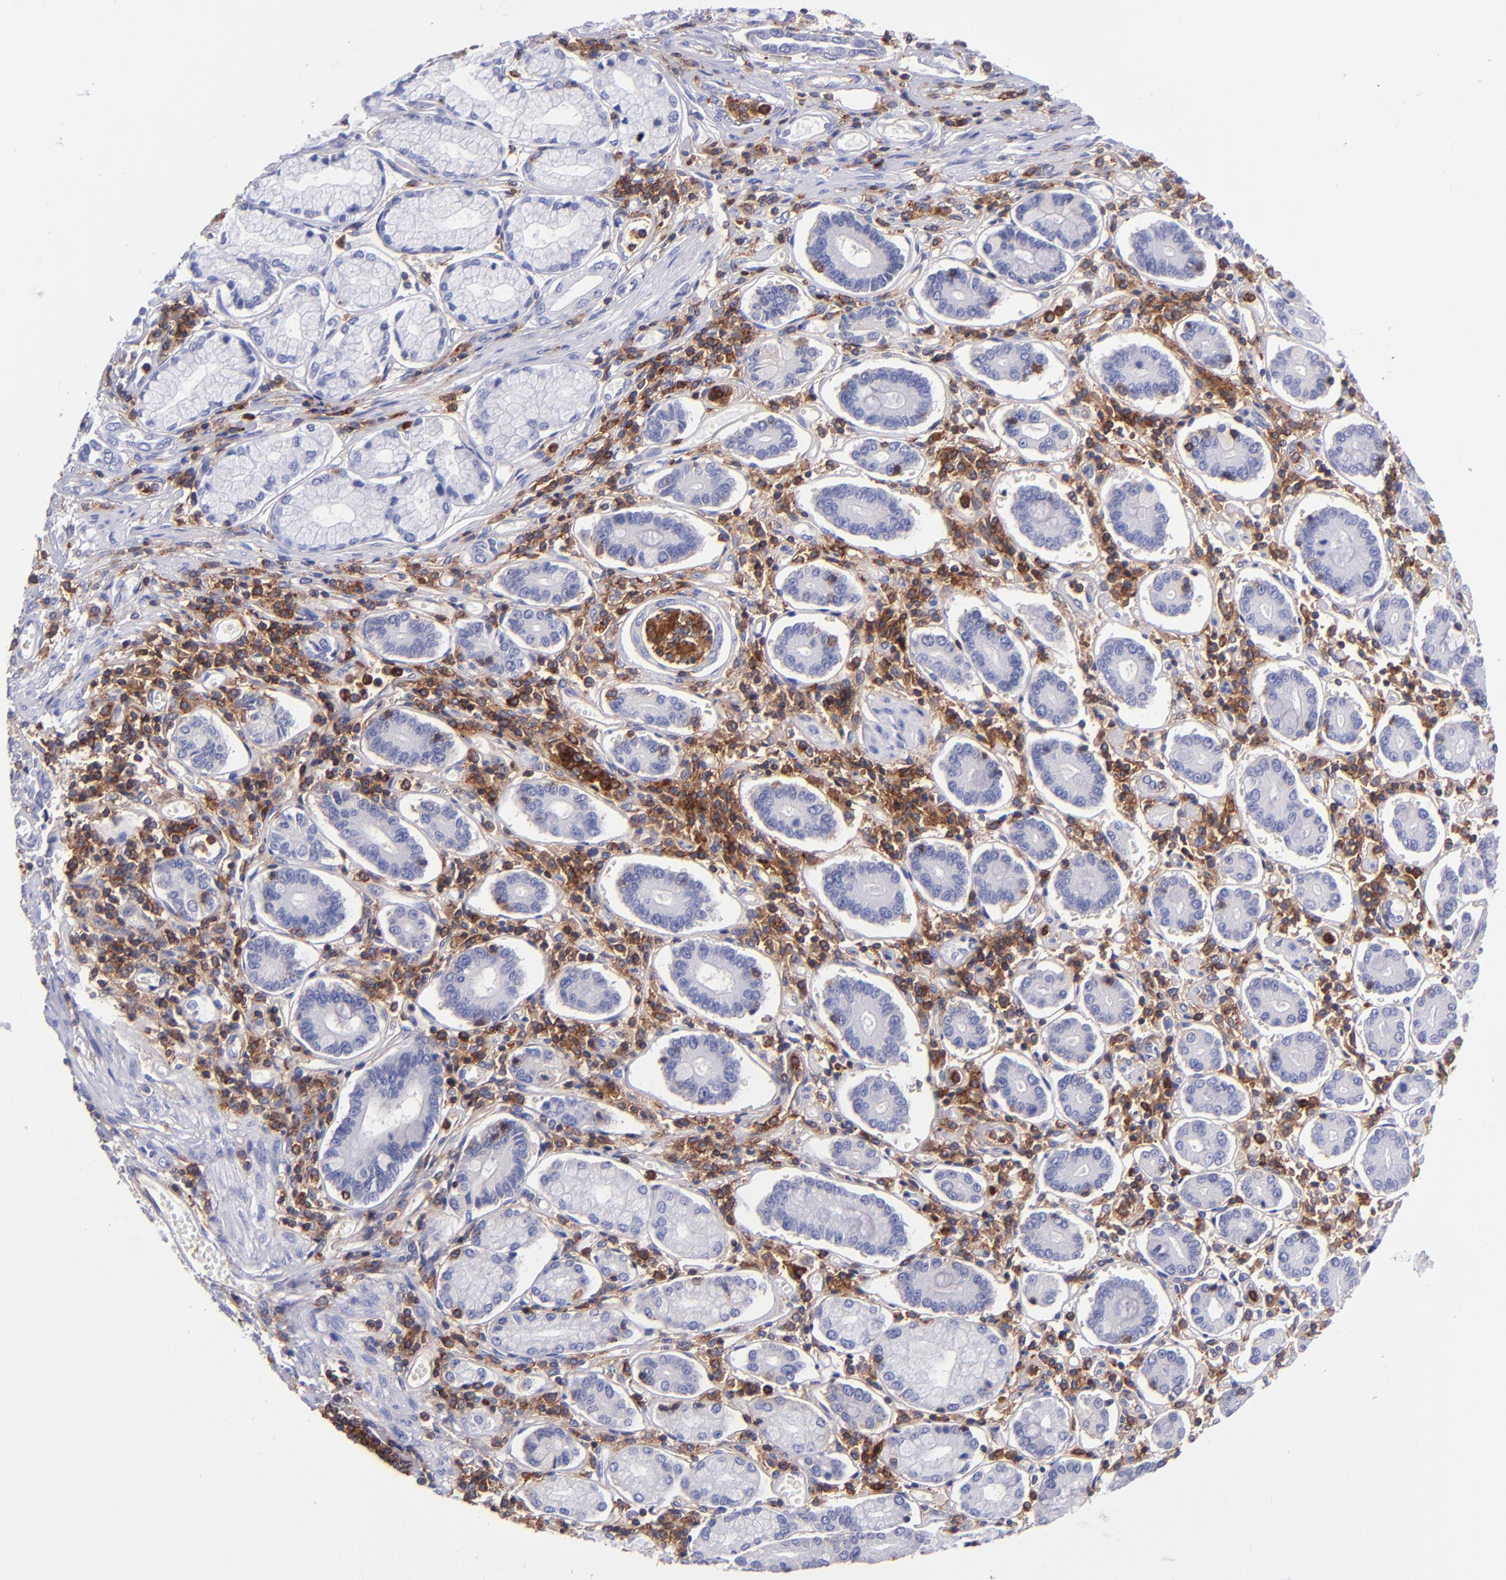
{"staining": {"intensity": "negative", "quantity": "none", "location": "none"}, "tissue": "pancreatic cancer", "cell_type": "Tumor cells", "image_type": "cancer", "snomed": [{"axis": "morphology", "description": "Adenocarcinoma, NOS"}, {"axis": "topography", "description": "Pancreas"}], "caption": "IHC of pancreatic cancer exhibits no staining in tumor cells.", "gene": "ICAM3", "patient": {"sex": "female", "age": 57}}